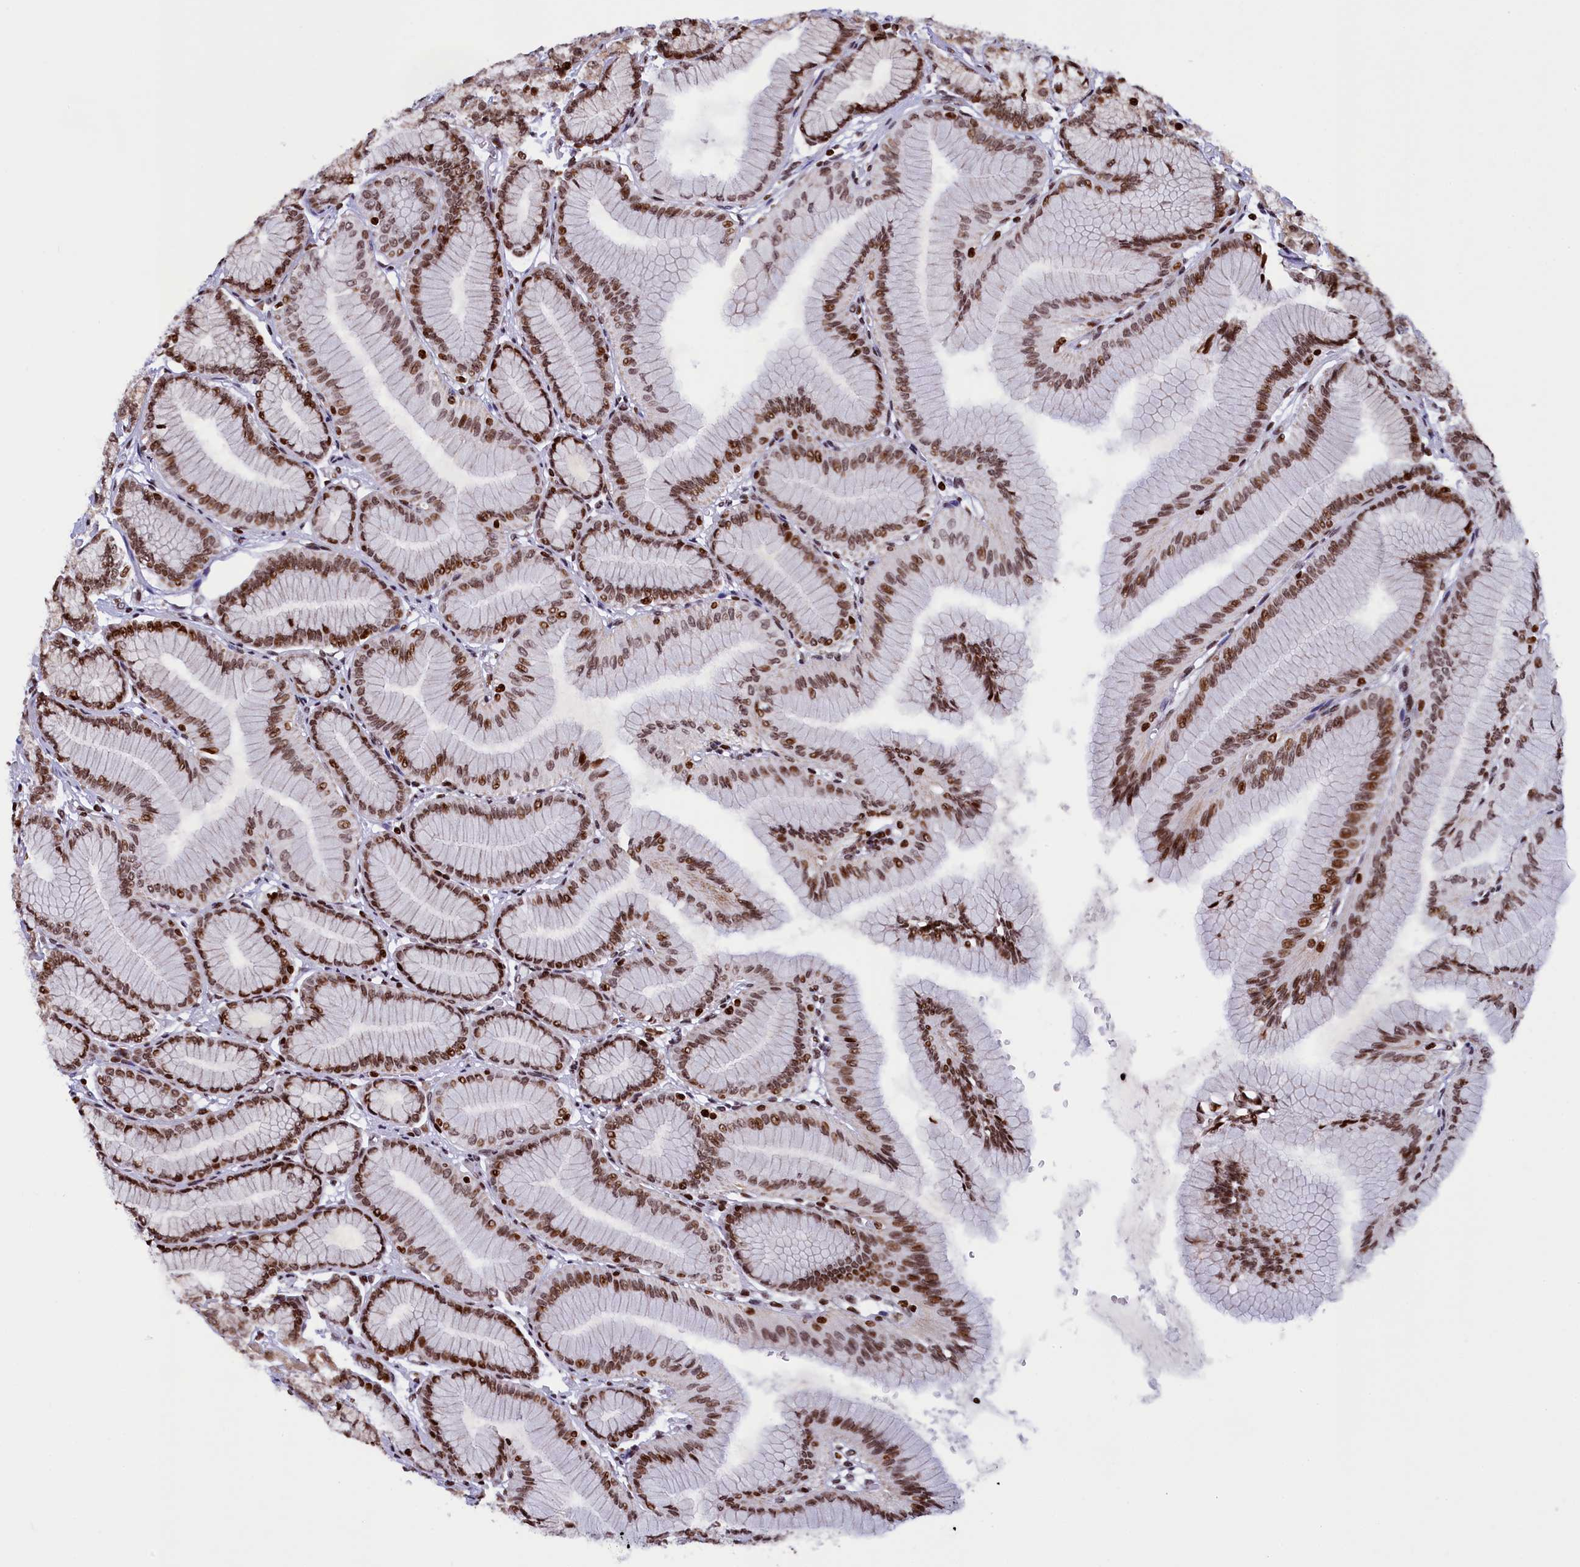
{"staining": {"intensity": "strong", "quantity": "25%-75%", "location": "nuclear"}, "tissue": "stomach", "cell_type": "Glandular cells", "image_type": "normal", "snomed": [{"axis": "morphology", "description": "Normal tissue, NOS"}, {"axis": "morphology", "description": "Adenocarcinoma, NOS"}, {"axis": "morphology", "description": "Adenocarcinoma, High grade"}, {"axis": "topography", "description": "Stomach, upper"}, {"axis": "topography", "description": "Stomach"}], "caption": "Immunohistochemistry histopathology image of normal human stomach stained for a protein (brown), which demonstrates high levels of strong nuclear expression in approximately 25%-75% of glandular cells.", "gene": "TIMM29", "patient": {"sex": "female", "age": 65}}